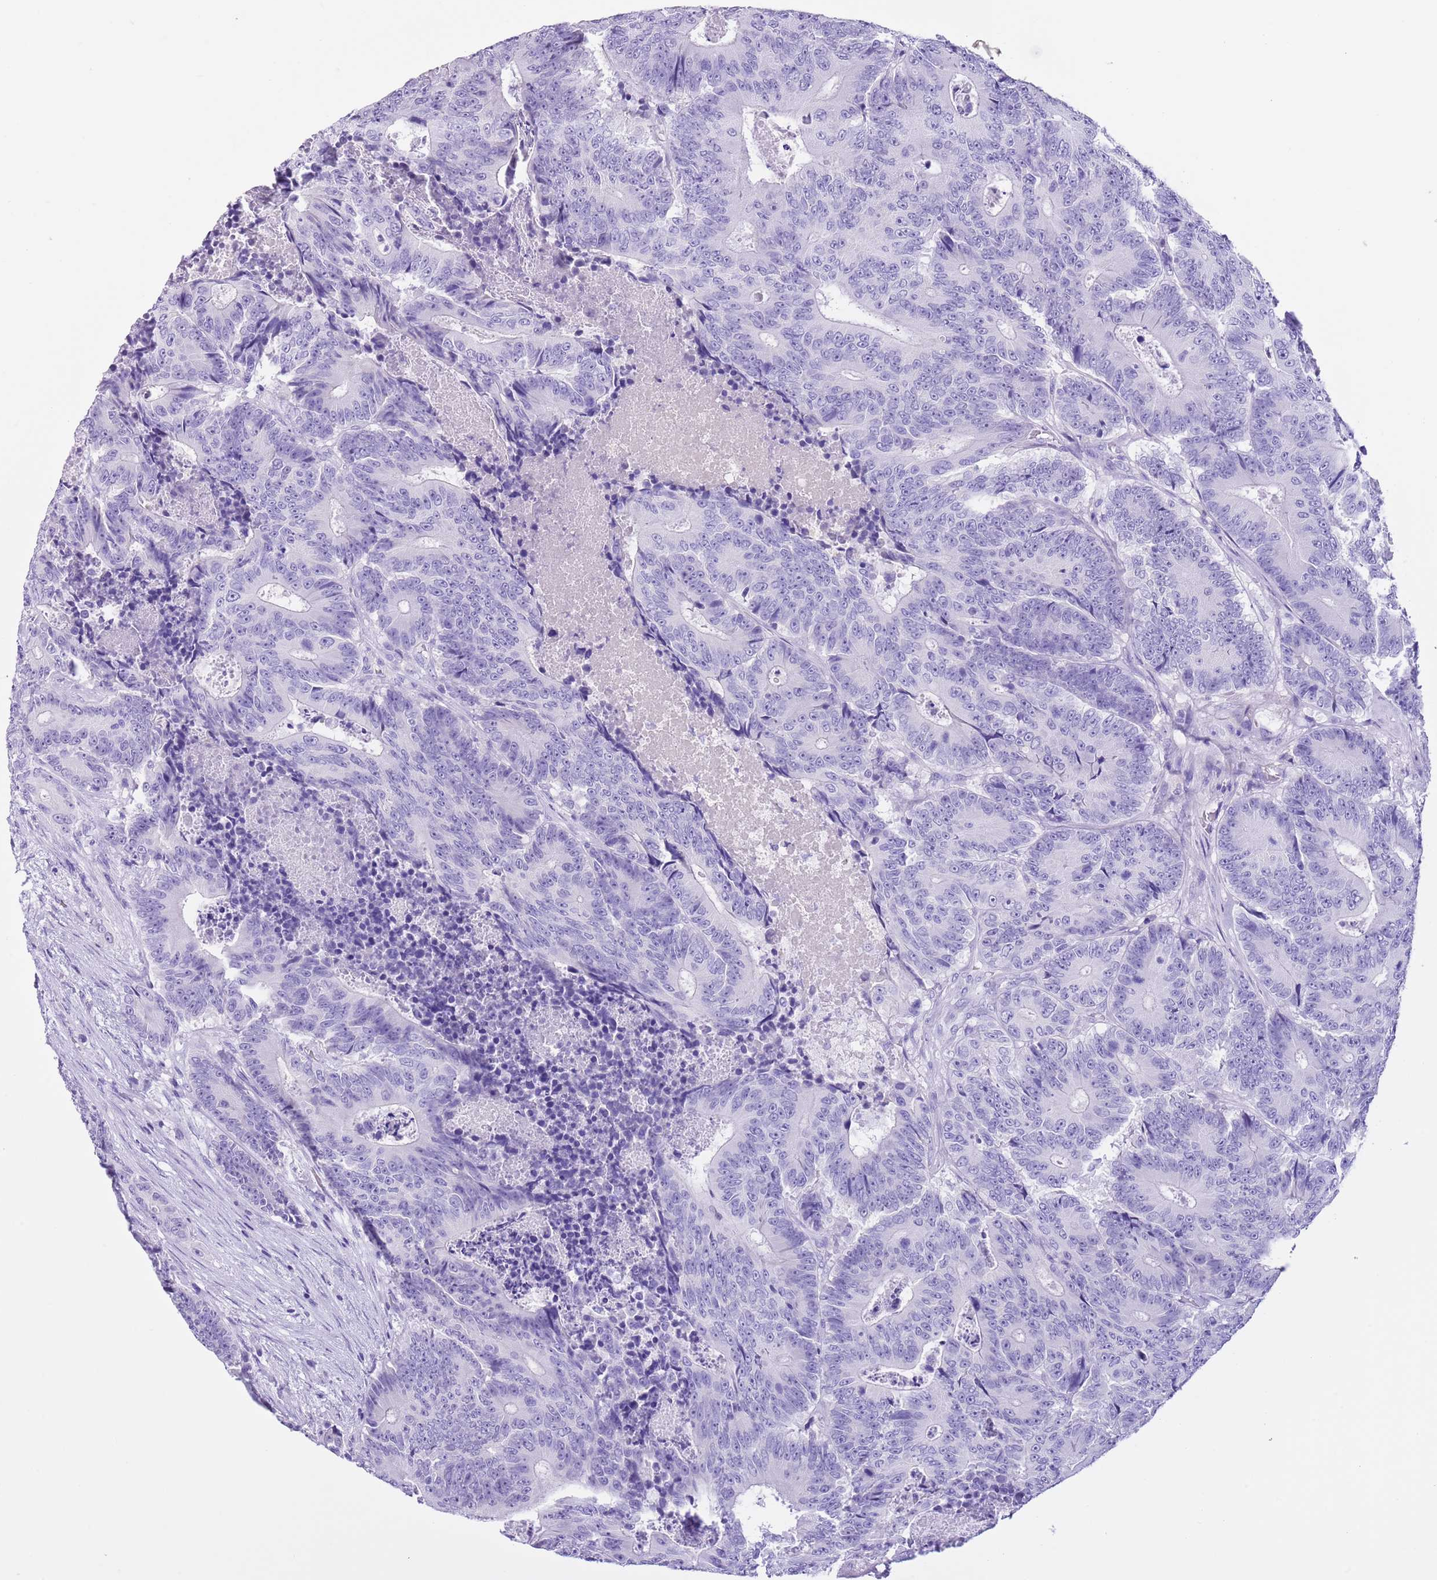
{"staining": {"intensity": "negative", "quantity": "none", "location": "none"}, "tissue": "colorectal cancer", "cell_type": "Tumor cells", "image_type": "cancer", "snomed": [{"axis": "morphology", "description": "Adenocarcinoma, NOS"}, {"axis": "topography", "description": "Colon"}], "caption": "Immunohistochemical staining of human colorectal cancer displays no significant positivity in tumor cells.", "gene": "TBC1D10B", "patient": {"sex": "male", "age": 83}}